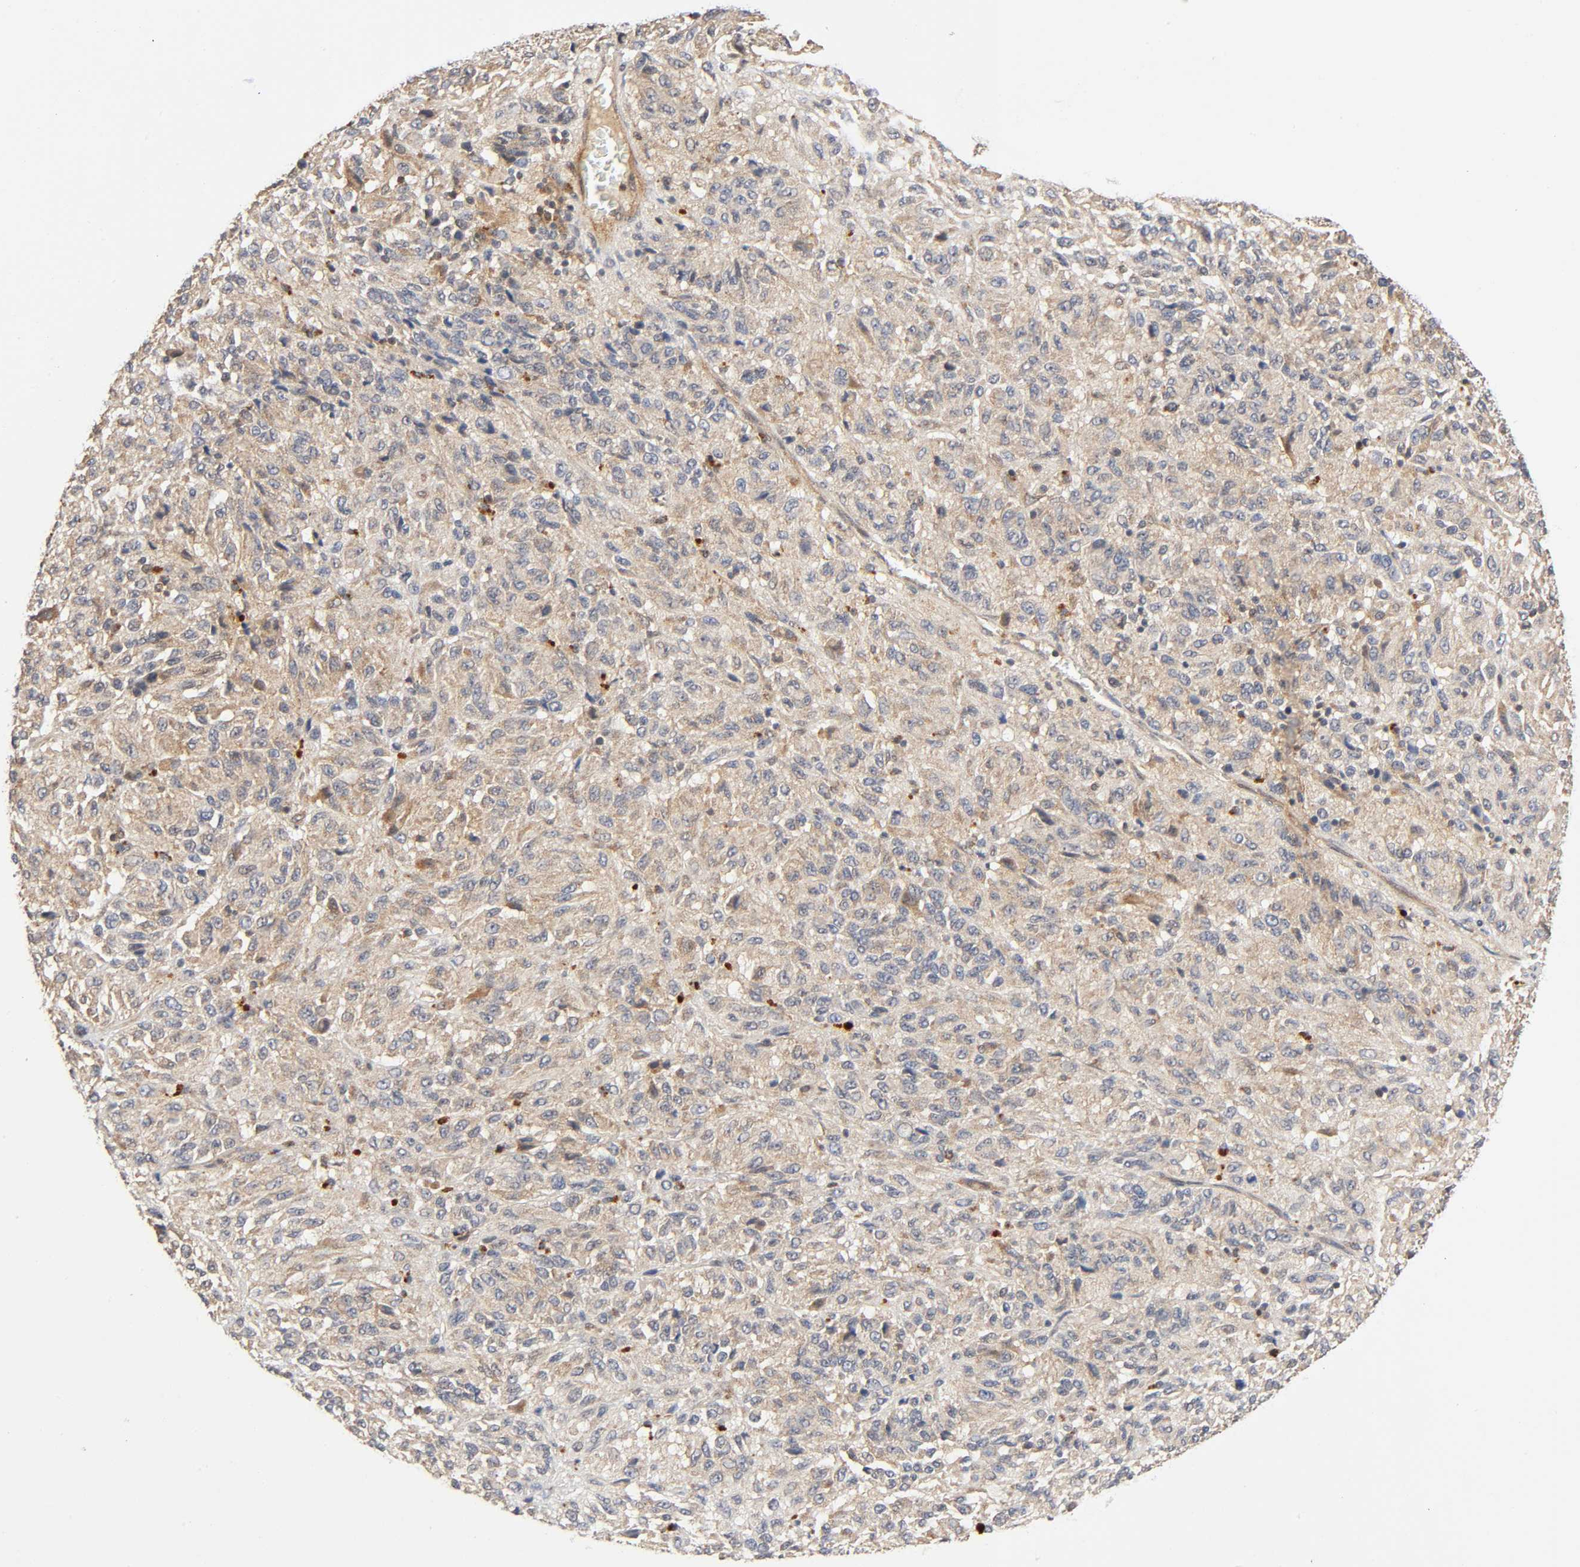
{"staining": {"intensity": "weak", "quantity": ">75%", "location": "cytoplasmic/membranous"}, "tissue": "melanoma", "cell_type": "Tumor cells", "image_type": "cancer", "snomed": [{"axis": "morphology", "description": "Malignant melanoma, Metastatic site"}, {"axis": "topography", "description": "Lung"}], "caption": "Immunohistochemistry (IHC) (DAB (3,3'-diaminobenzidine)) staining of human malignant melanoma (metastatic site) reveals weak cytoplasmic/membranous protein staining in about >75% of tumor cells. Nuclei are stained in blue.", "gene": "CASP9", "patient": {"sex": "male", "age": 64}}